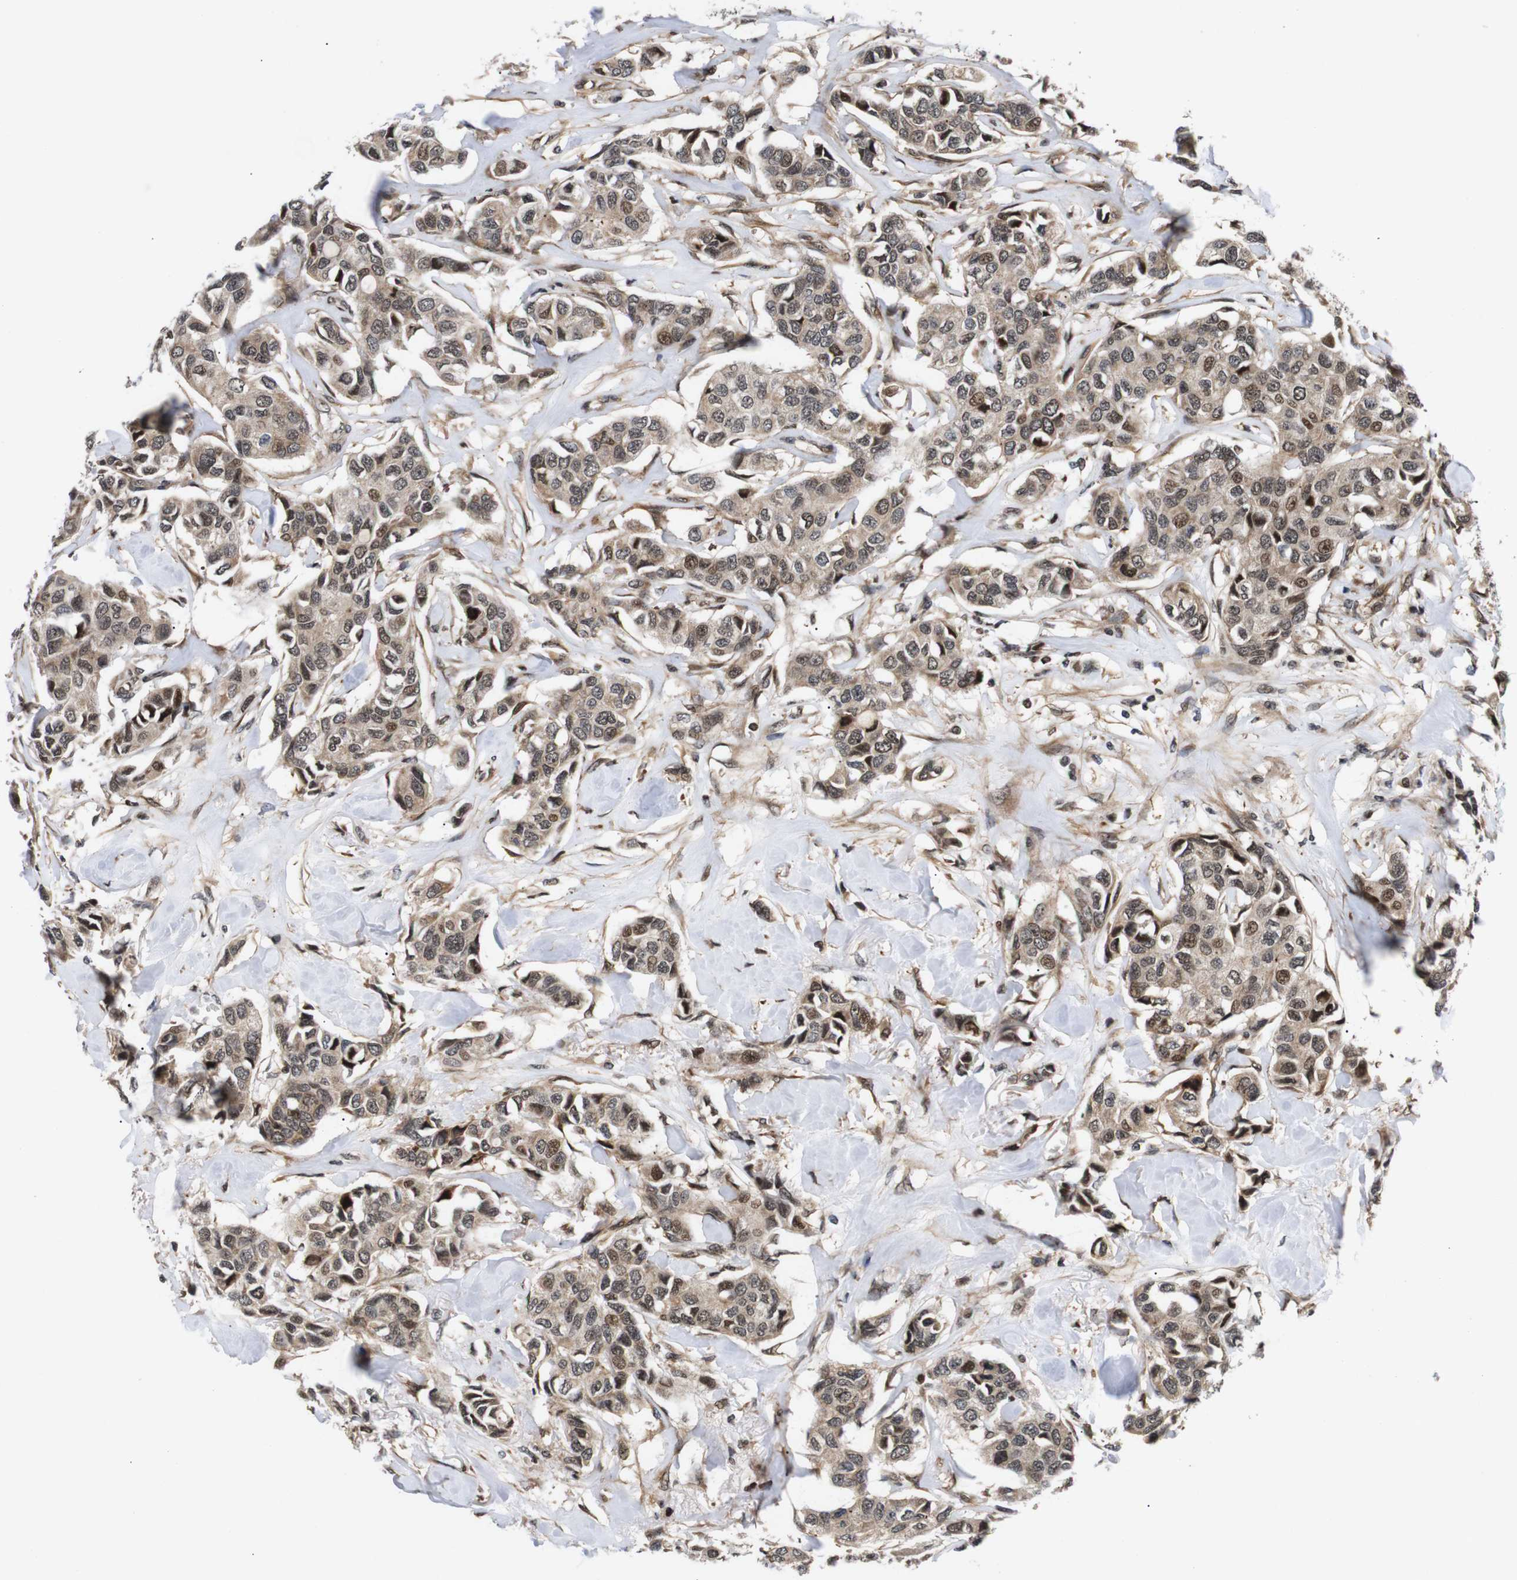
{"staining": {"intensity": "moderate", "quantity": ">75%", "location": "cytoplasmic/membranous,nuclear"}, "tissue": "breast cancer", "cell_type": "Tumor cells", "image_type": "cancer", "snomed": [{"axis": "morphology", "description": "Duct carcinoma"}, {"axis": "topography", "description": "Breast"}], "caption": "A medium amount of moderate cytoplasmic/membranous and nuclear expression is present in about >75% of tumor cells in breast intraductal carcinoma tissue. (Stains: DAB in brown, nuclei in blue, Microscopy: brightfield microscopy at high magnification).", "gene": "KIF23", "patient": {"sex": "female", "age": 80}}